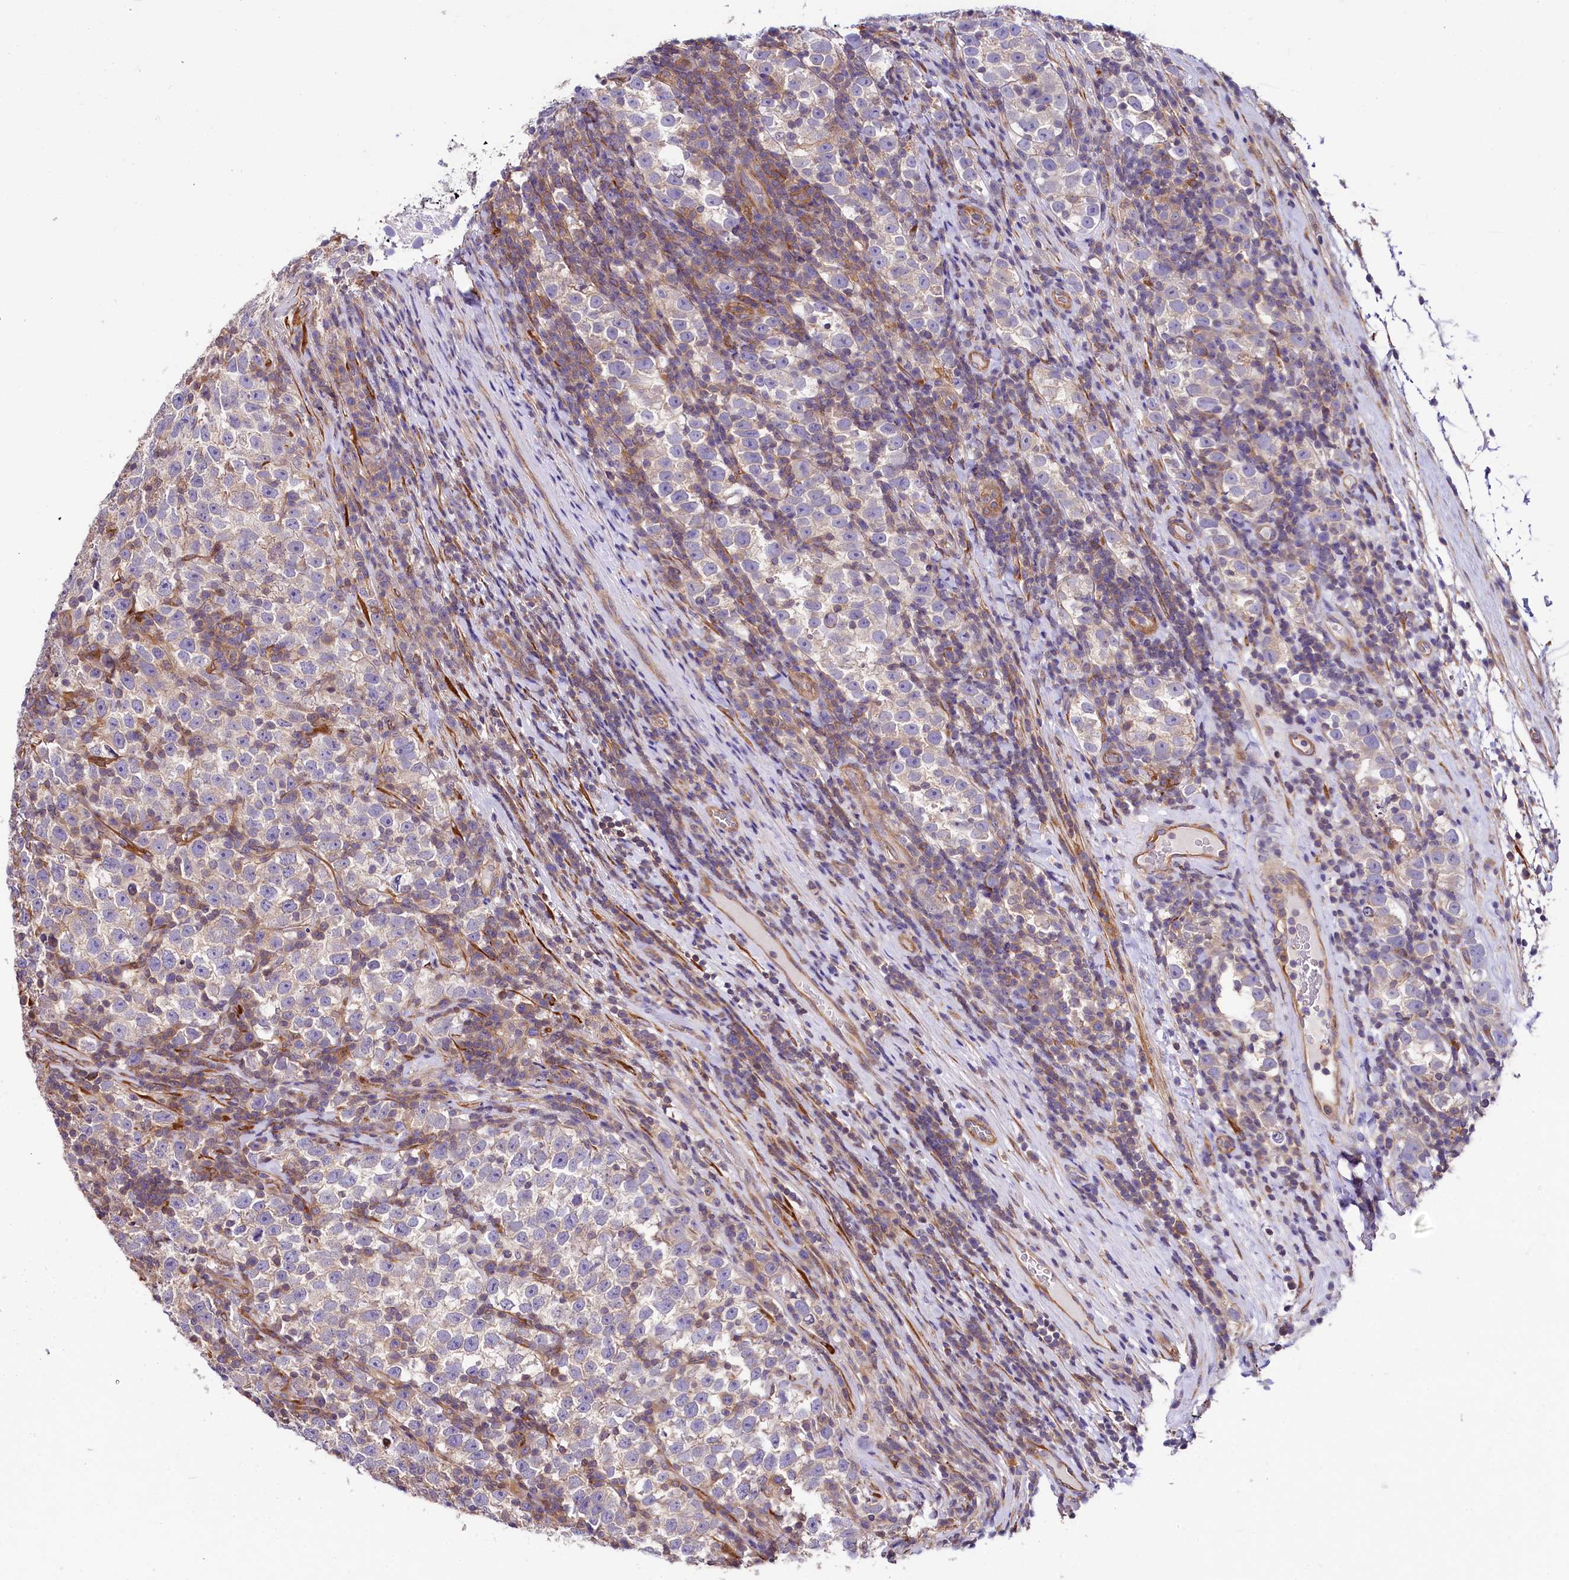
{"staining": {"intensity": "weak", "quantity": "<25%", "location": "cytoplasmic/membranous"}, "tissue": "testis cancer", "cell_type": "Tumor cells", "image_type": "cancer", "snomed": [{"axis": "morphology", "description": "Normal tissue, NOS"}, {"axis": "morphology", "description": "Seminoma, NOS"}, {"axis": "topography", "description": "Testis"}], "caption": "DAB (3,3'-diaminobenzidine) immunohistochemical staining of human seminoma (testis) exhibits no significant staining in tumor cells.", "gene": "FCHSD2", "patient": {"sex": "male", "age": 43}}